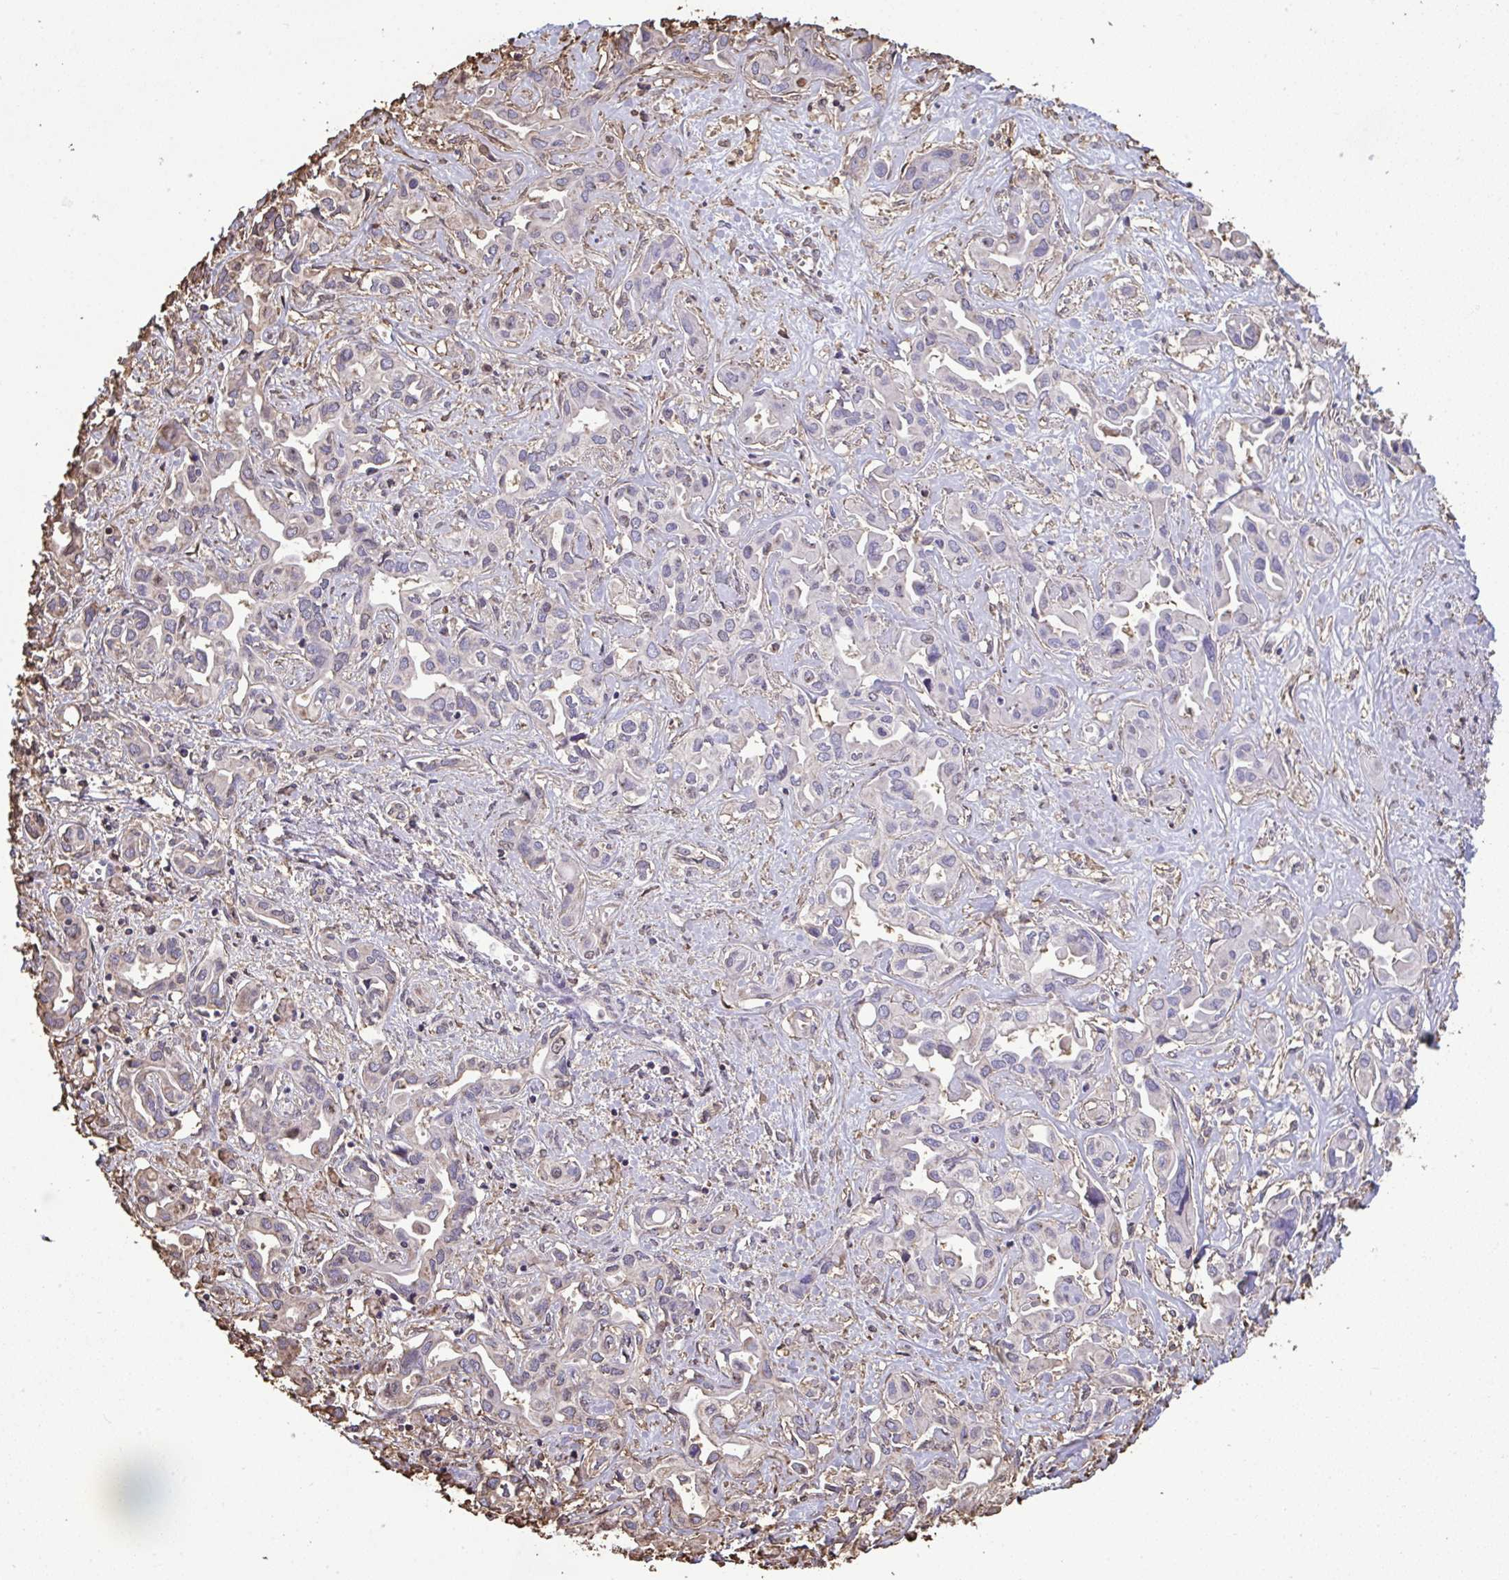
{"staining": {"intensity": "negative", "quantity": "none", "location": "none"}, "tissue": "liver cancer", "cell_type": "Tumor cells", "image_type": "cancer", "snomed": [{"axis": "morphology", "description": "Cholangiocarcinoma"}, {"axis": "topography", "description": "Liver"}], "caption": "Immunohistochemistry histopathology image of human liver cancer stained for a protein (brown), which displays no expression in tumor cells.", "gene": "ANXA5", "patient": {"sex": "female", "age": 64}}